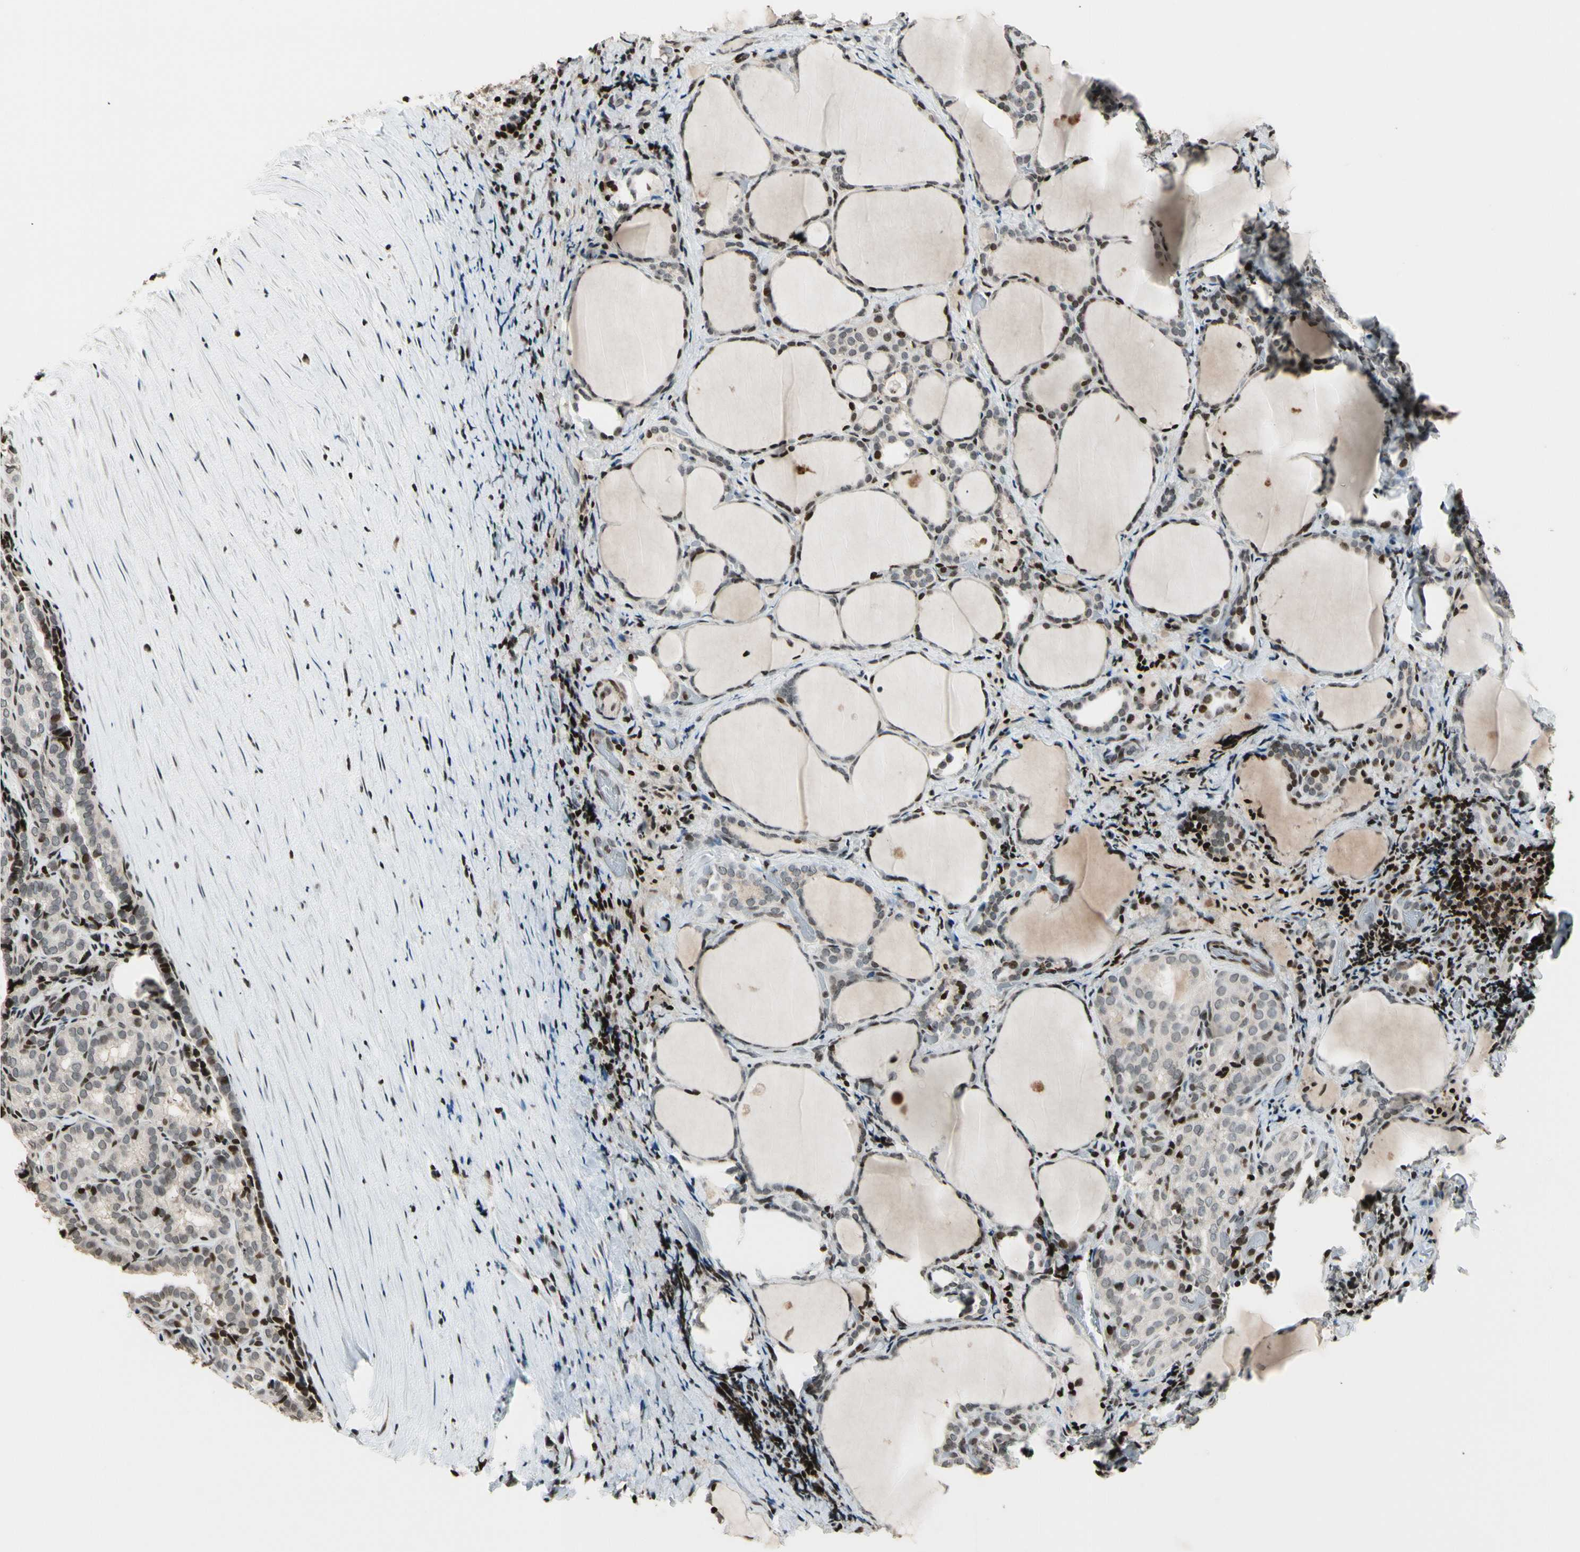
{"staining": {"intensity": "weak", "quantity": "<25%", "location": "cytoplasmic/membranous,nuclear"}, "tissue": "thyroid cancer", "cell_type": "Tumor cells", "image_type": "cancer", "snomed": [{"axis": "morphology", "description": "Normal tissue, NOS"}, {"axis": "morphology", "description": "Papillary adenocarcinoma, NOS"}, {"axis": "topography", "description": "Thyroid gland"}], "caption": "Immunohistochemistry image of human thyroid cancer stained for a protein (brown), which exhibits no staining in tumor cells.", "gene": "TSHZ3", "patient": {"sex": "female", "age": 30}}